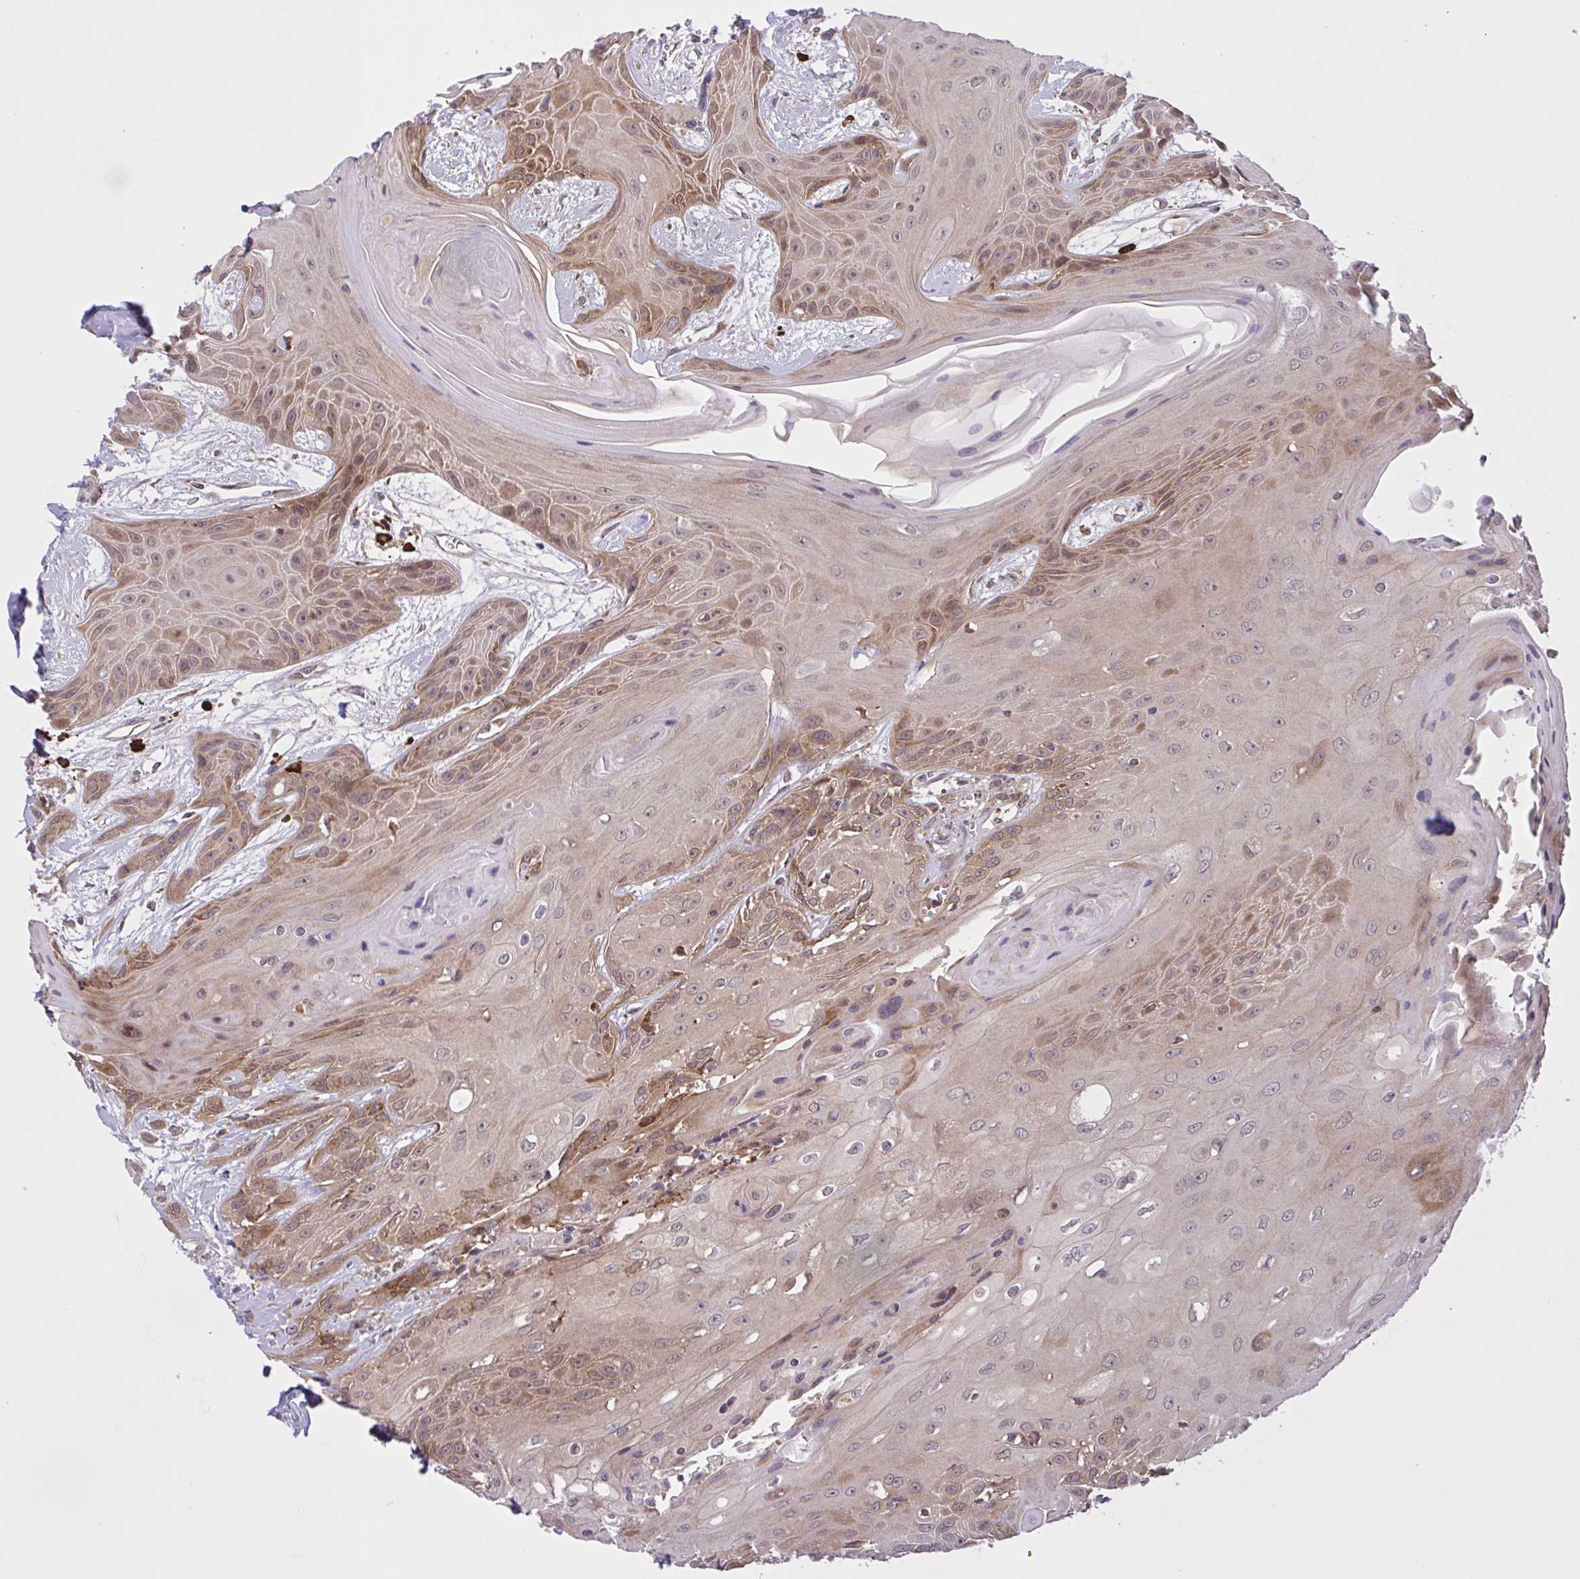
{"staining": {"intensity": "weak", "quantity": "25%-75%", "location": "cytoplasmic/membranous"}, "tissue": "head and neck cancer", "cell_type": "Tumor cells", "image_type": "cancer", "snomed": [{"axis": "morphology", "description": "Squamous cell carcinoma, NOS"}, {"axis": "topography", "description": "Head-Neck"}], "caption": "Immunohistochemical staining of human squamous cell carcinoma (head and neck) displays low levels of weak cytoplasmic/membranous staining in approximately 25%-75% of tumor cells.", "gene": "INTS10", "patient": {"sex": "female", "age": 73}}